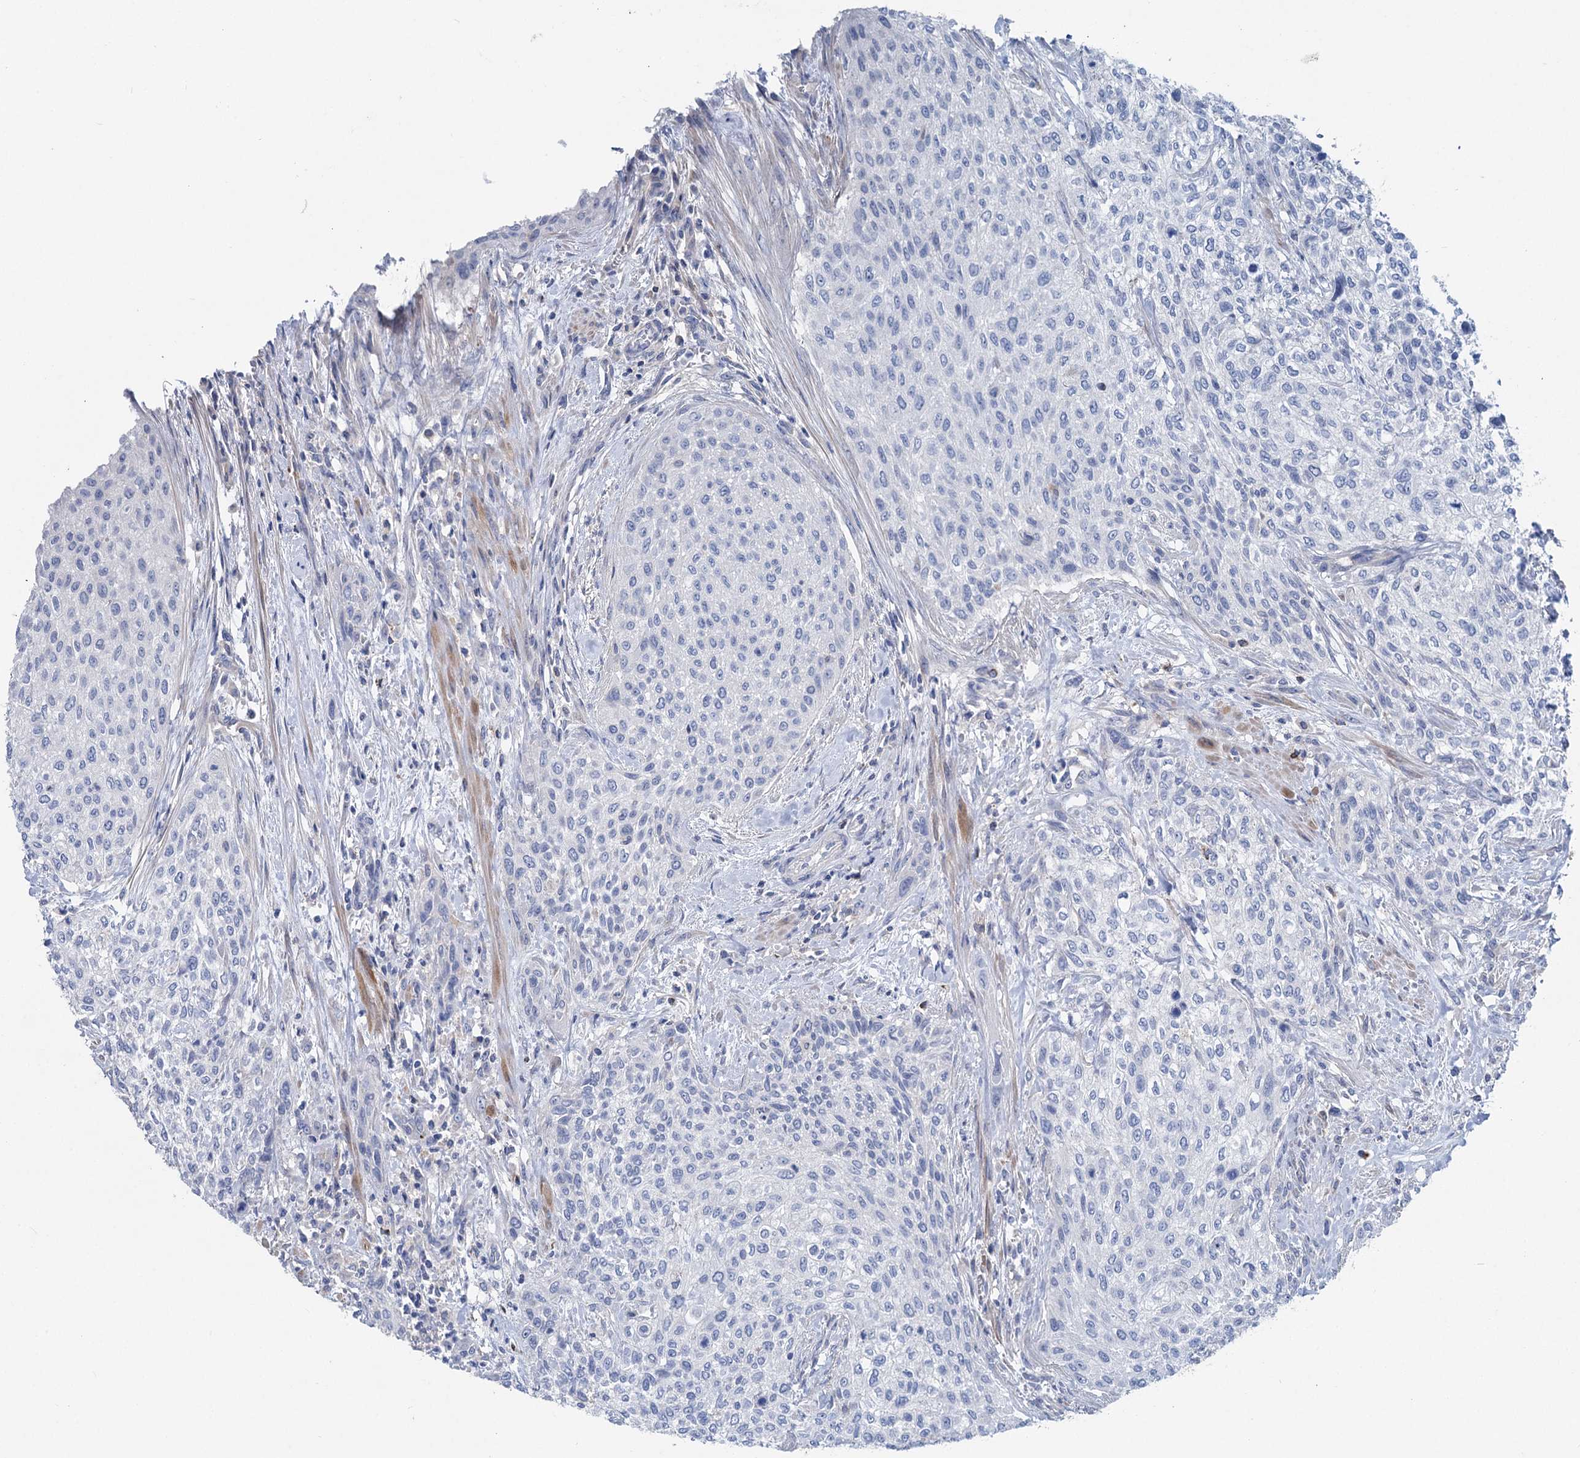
{"staining": {"intensity": "negative", "quantity": "none", "location": "none"}, "tissue": "urothelial cancer", "cell_type": "Tumor cells", "image_type": "cancer", "snomed": [{"axis": "morphology", "description": "Normal tissue, NOS"}, {"axis": "morphology", "description": "Urothelial carcinoma, NOS"}, {"axis": "topography", "description": "Urinary bladder"}, {"axis": "topography", "description": "Peripheral nerve tissue"}], "caption": "The immunohistochemistry photomicrograph has no significant expression in tumor cells of transitional cell carcinoma tissue.", "gene": "CHDH", "patient": {"sex": "male", "age": 35}}